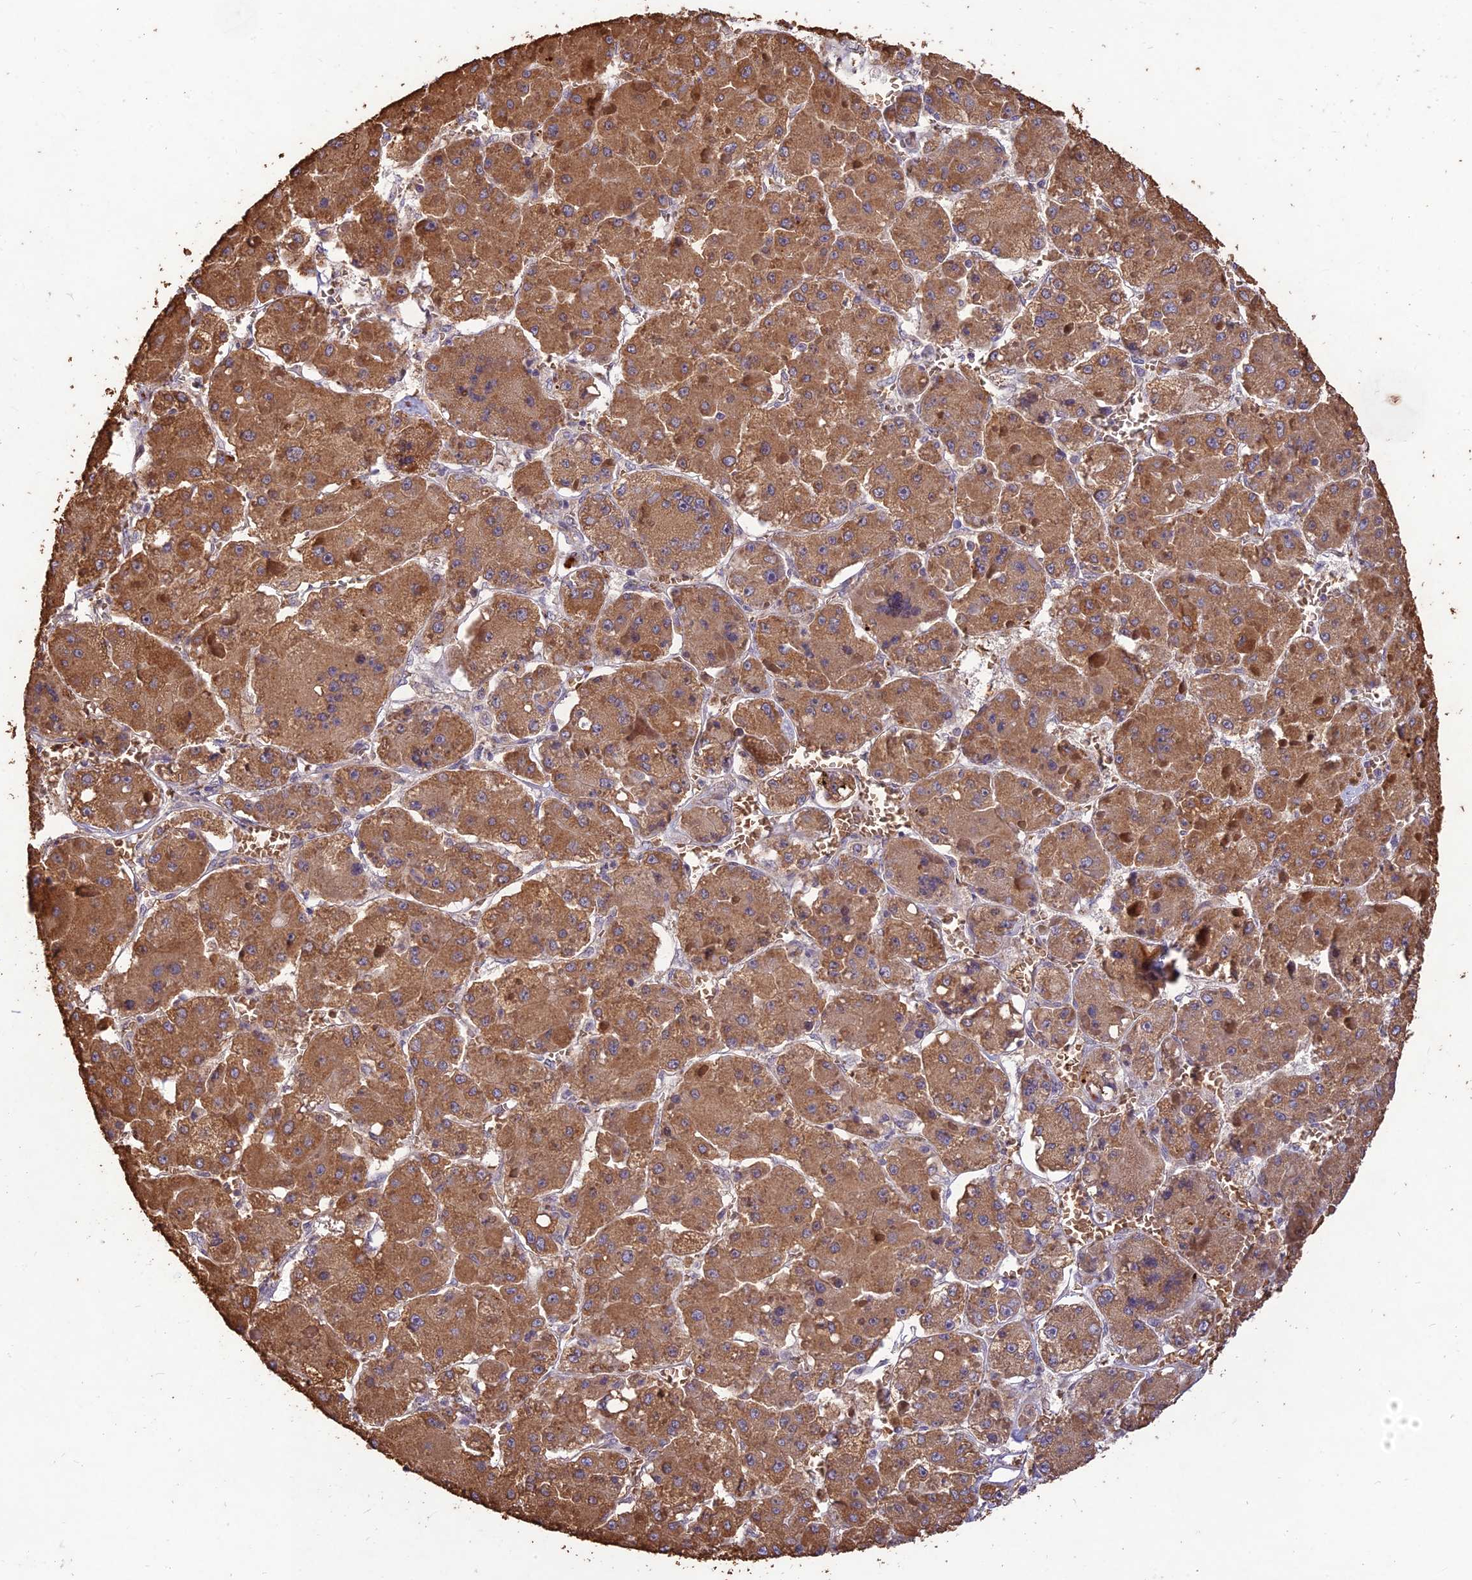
{"staining": {"intensity": "moderate", "quantity": ">75%", "location": "cytoplasmic/membranous"}, "tissue": "liver cancer", "cell_type": "Tumor cells", "image_type": "cancer", "snomed": [{"axis": "morphology", "description": "Carcinoma, Hepatocellular, NOS"}, {"axis": "topography", "description": "Liver"}], "caption": "Hepatocellular carcinoma (liver) stained with immunohistochemistry (IHC) shows moderate cytoplasmic/membranous expression in approximately >75% of tumor cells.", "gene": "PPP1R11", "patient": {"sex": "female", "age": 73}}